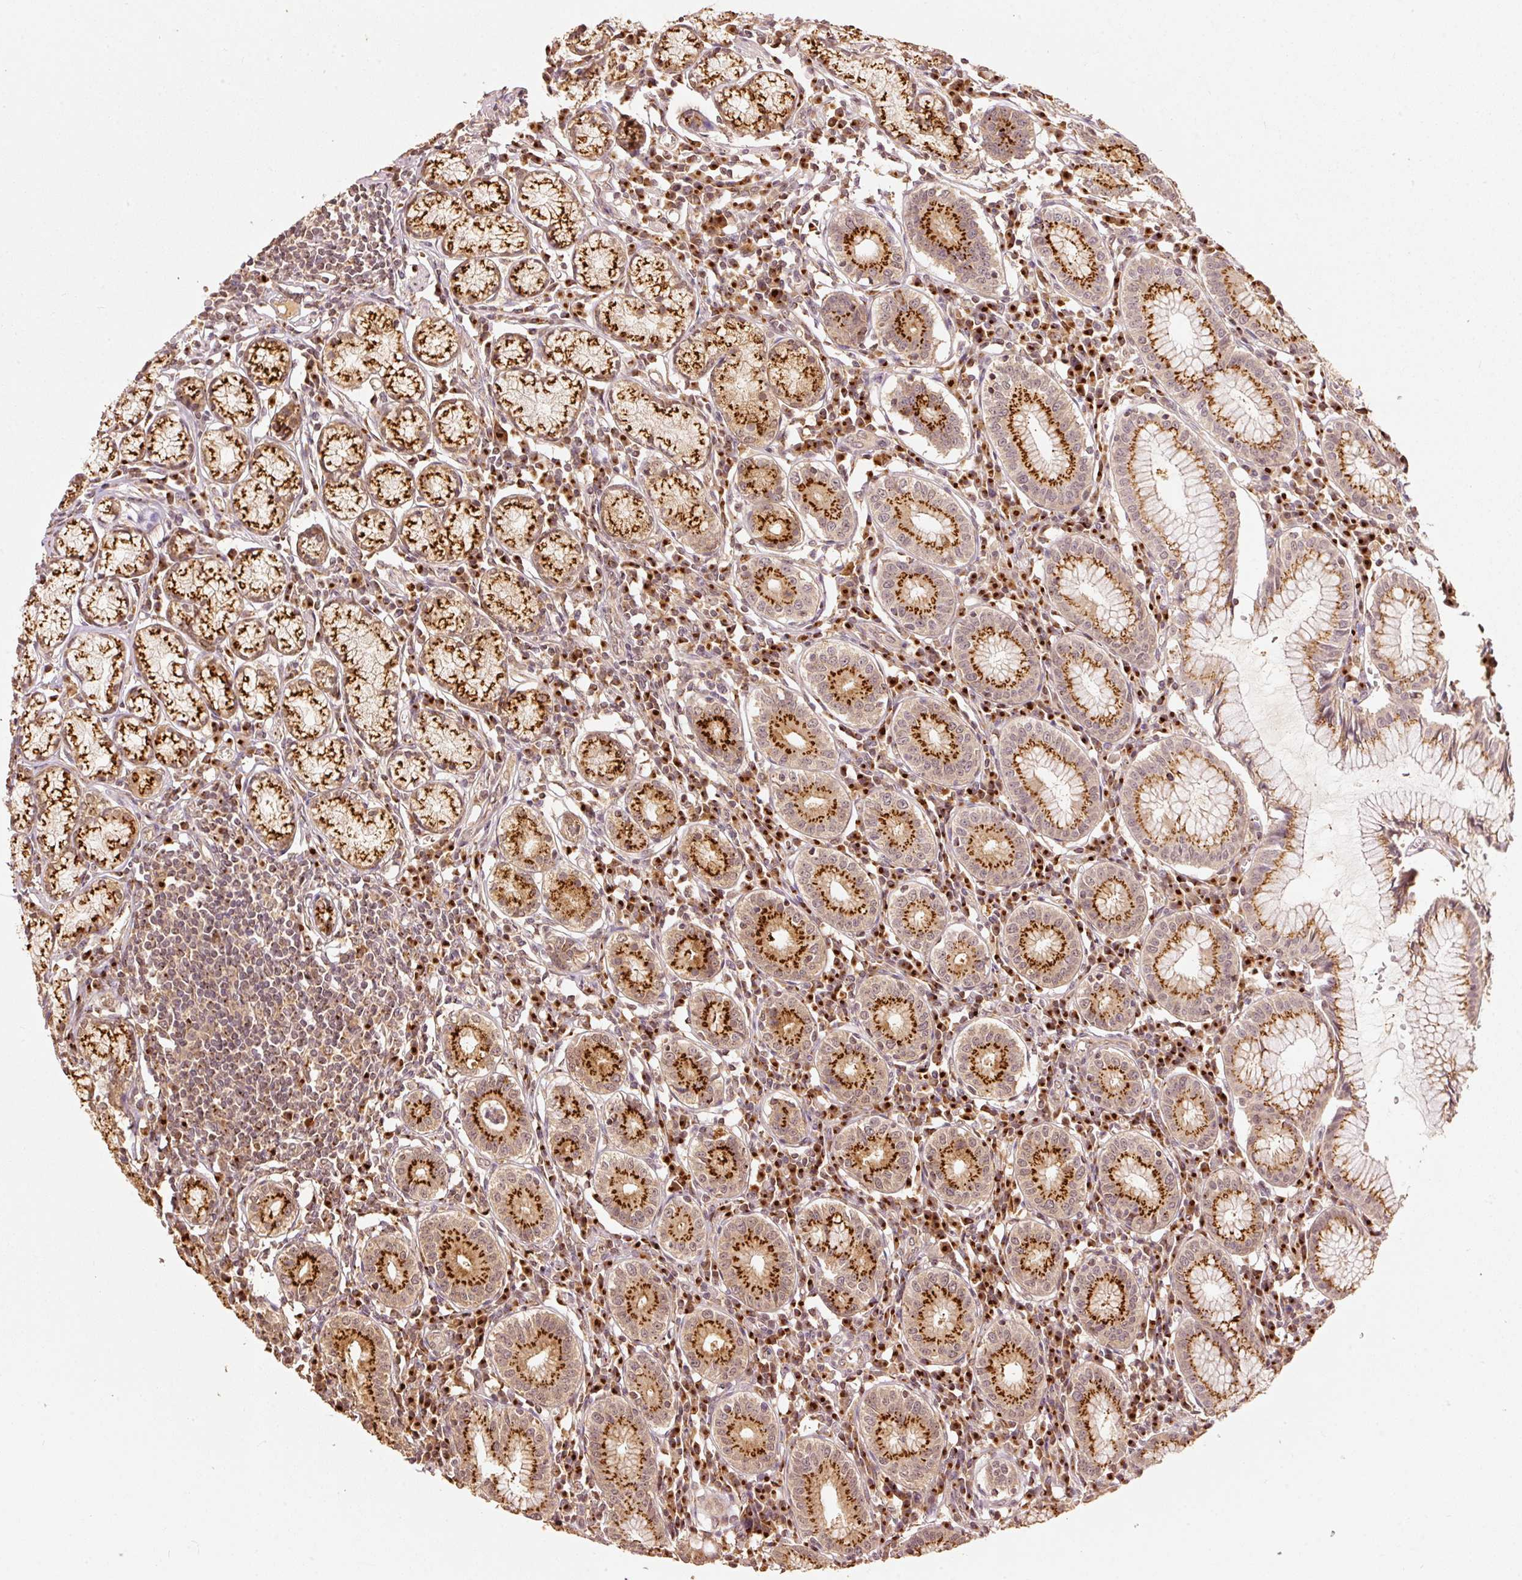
{"staining": {"intensity": "strong", "quantity": ">75%", "location": "cytoplasmic/membranous"}, "tissue": "stomach", "cell_type": "Glandular cells", "image_type": "normal", "snomed": [{"axis": "morphology", "description": "Normal tissue, NOS"}, {"axis": "topography", "description": "Stomach"}], "caption": "Unremarkable stomach demonstrates strong cytoplasmic/membranous positivity in approximately >75% of glandular cells.", "gene": "FUT8", "patient": {"sex": "male", "age": 55}}